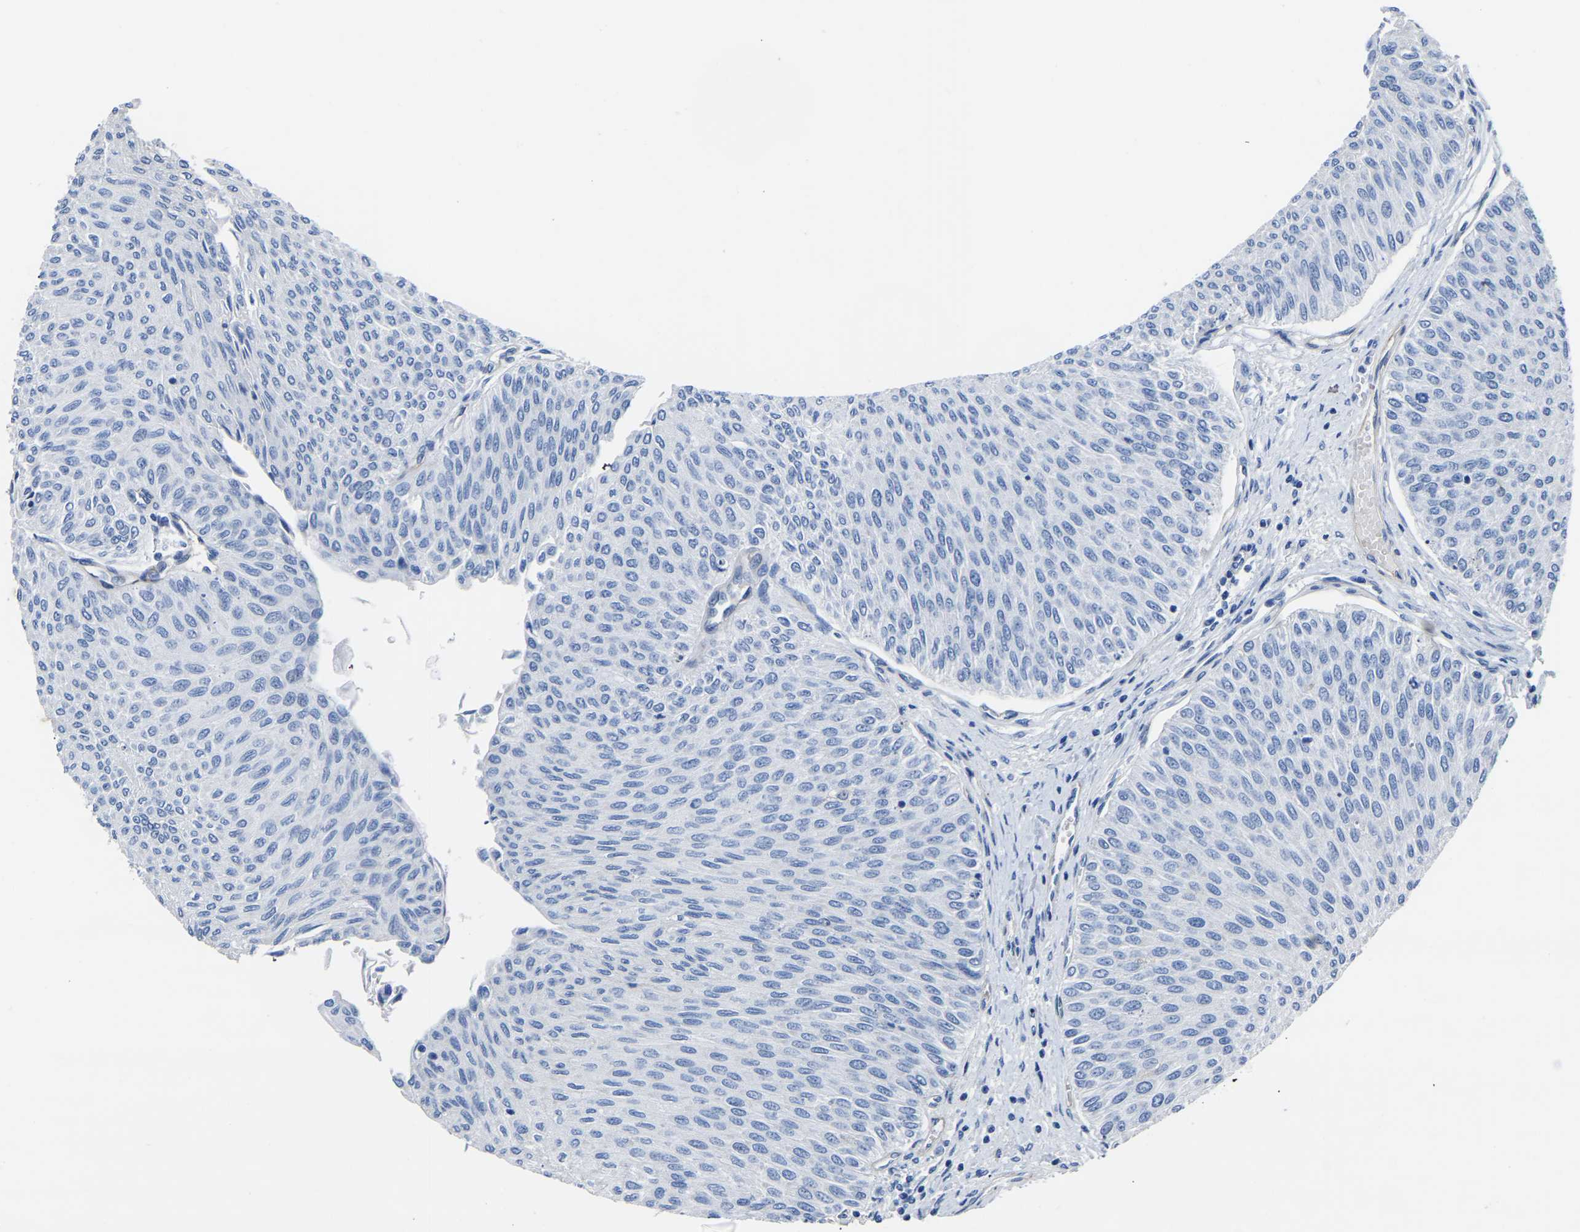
{"staining": {"intensity": "negative", "quantity": "none", "location": "none"}, "tissue": "urothelial cancer", "cell_type": "Tumor cells", "image_type": "cancer", "snomed": [{"axis": "morphology", "description": "Urothelial carcinoma, Low grade"}, {"axis": "topography", "description": "Urinary bladder"}], "caption": "Immunohistochemistry (IHC) image of neoplastic tissue: human urothelial cancer stained with DAB displays no significant protein positivity in tumor cells. Nuclei are stained in blue.", "gene": "SLC45A3", "patient": {"sex": "male", "age": 78}}